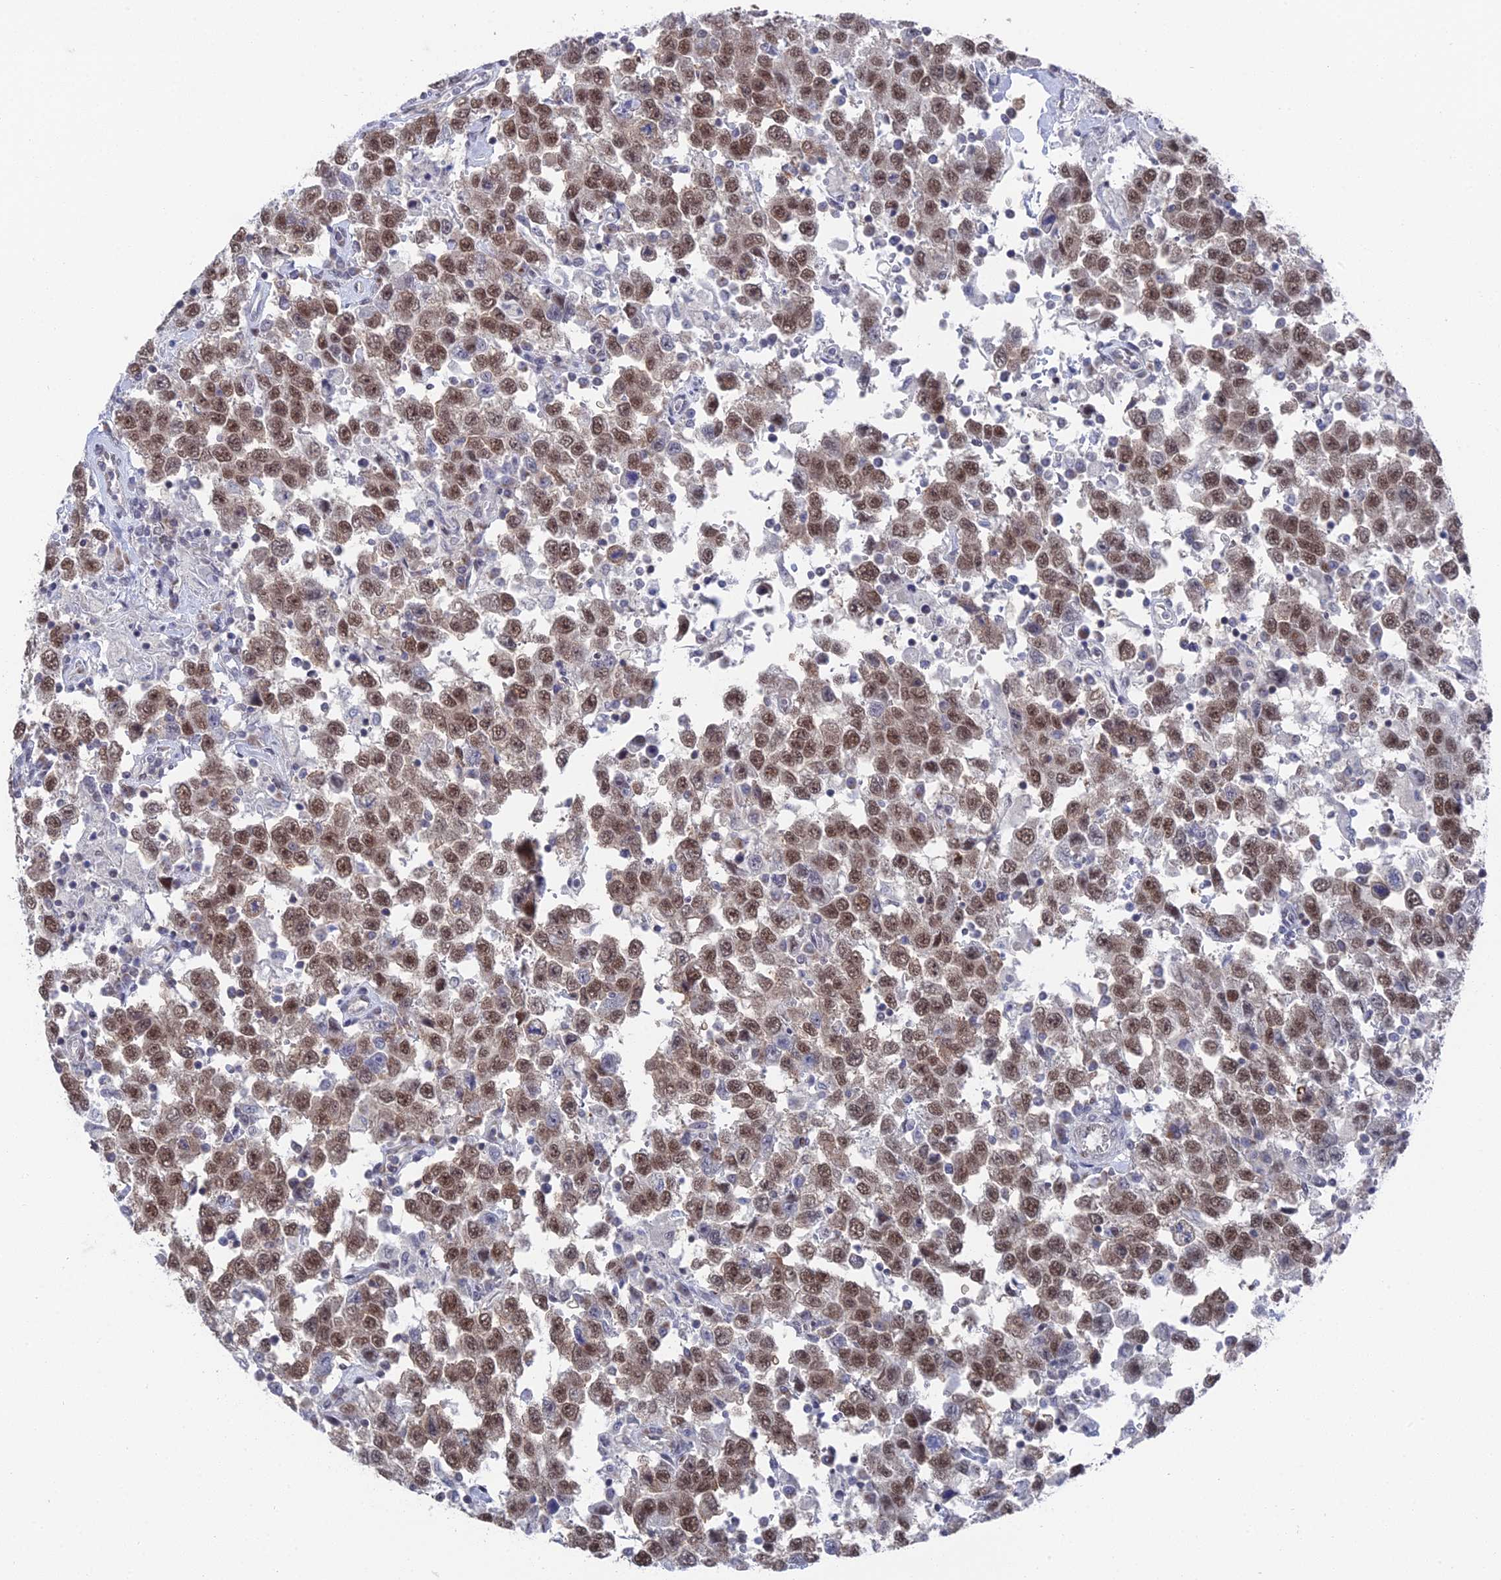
{"staining": {"intensity": "moderate", "quantity": ">75%", "location": "nuclear"}, "tissue": "testis cancer", "cell_type": "Tumor cells", "image_type": "cancer", "snomed": [{"axis": "morphology", "description": "Seminoma, NOS"}, {"axis": "topography", "description": "Testis"}], "caption": "Immunohistochemistry (IHC) micrograph of neoplastic tissue: seminoma (testis) stained using IHC reveals medium levels of moderate protein expression localized specifically in the nuclear of tumor cells, appearing as a nuclear brown color.", "gene": "FHIP2A", "patient": {"sex": "male", "age": 41}}